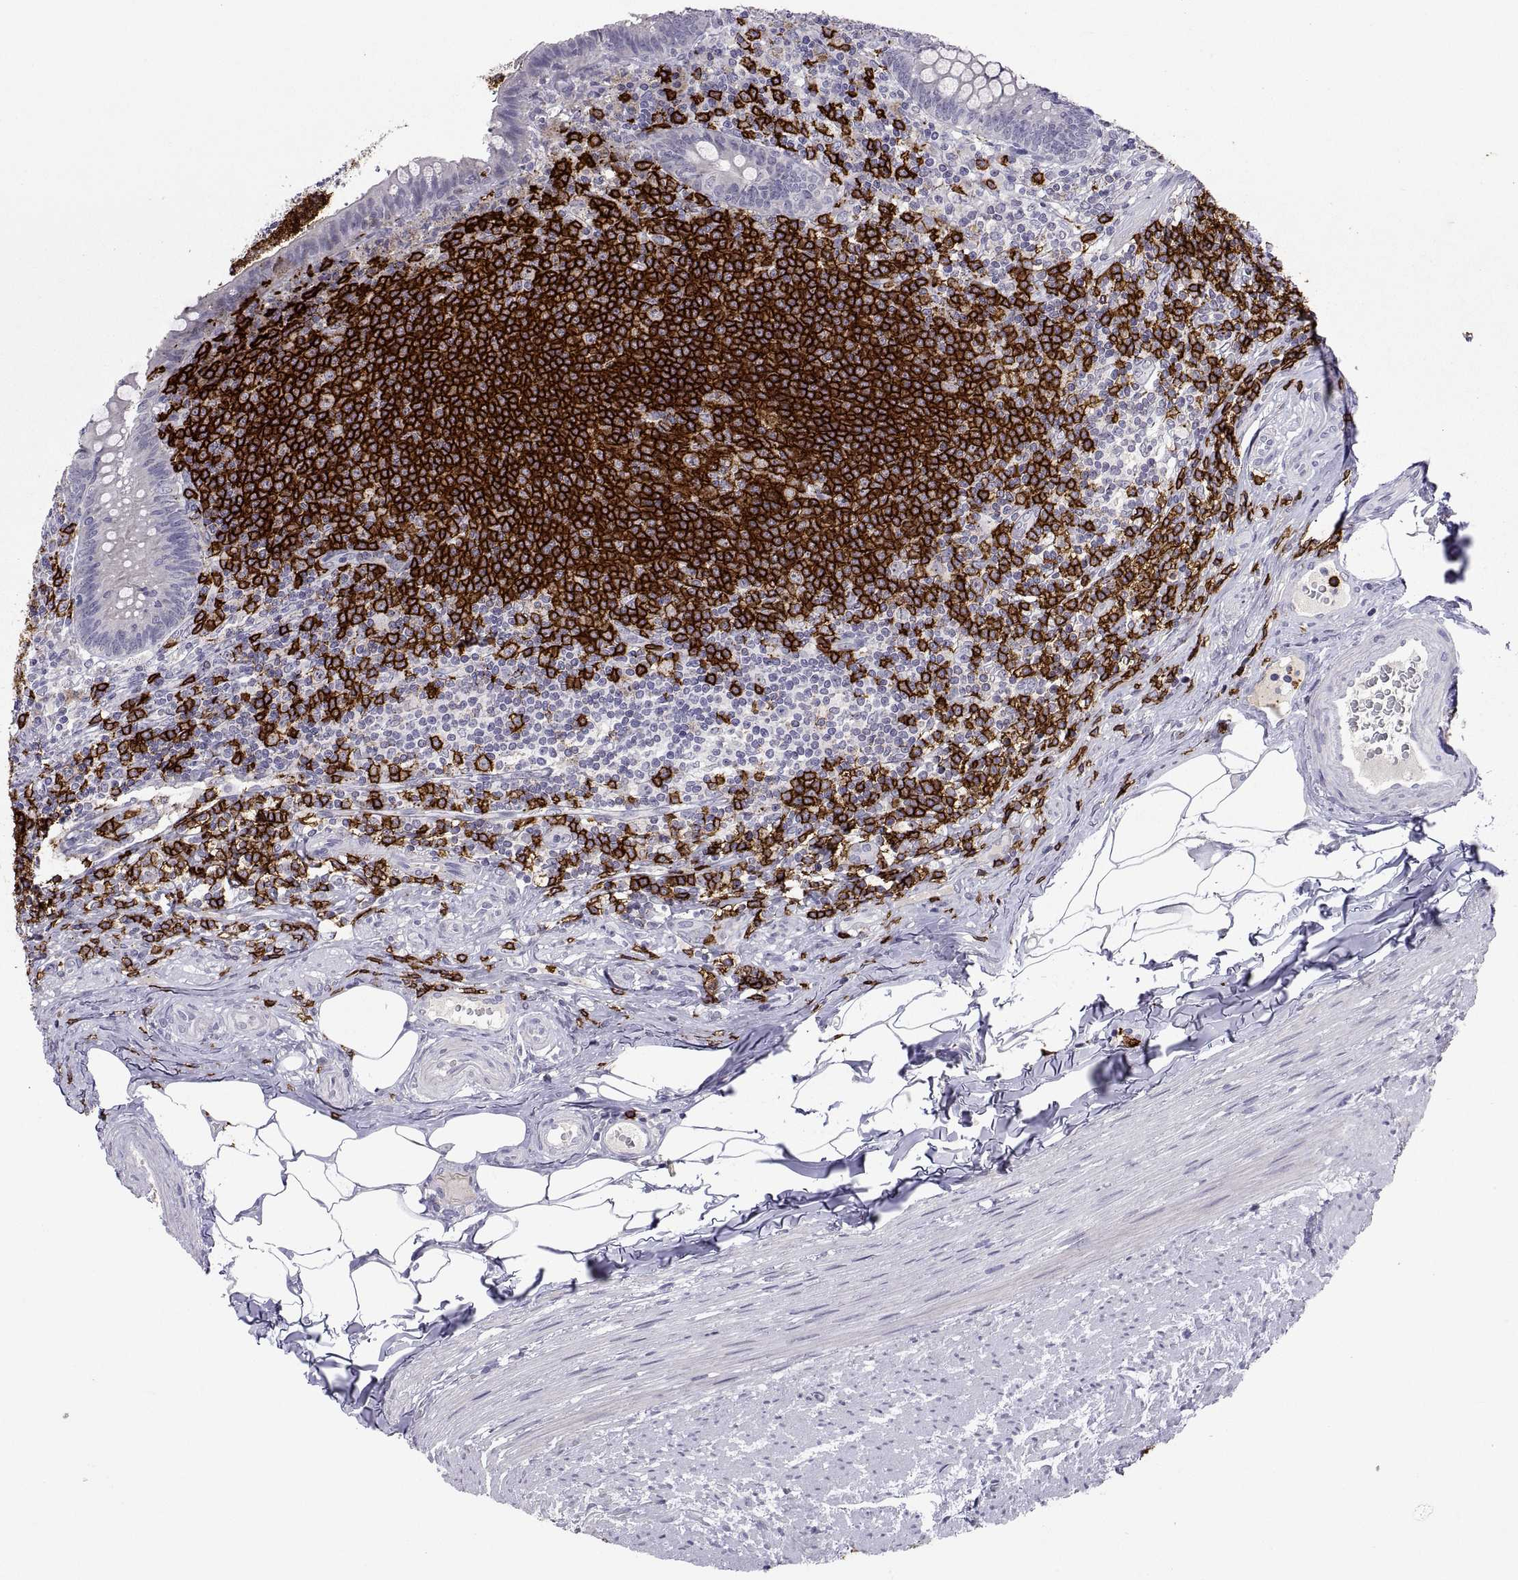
{"staining": {"intensity": "negative", "quantity": "none", "location": "none"}, "tissue": "appendix", "cell_type": "Glandular cells", "image_type": "normal", "snomed": [{"axis": "morphology", "description": "Normal tissue, NOS"}, {"axis": "topography", "description": "Appendix"}], "caption": "The micrograph shows no significant expression in glandular cells of appendix. (Brightfield microscopy of DAB immunohistochemistry at high magnification).", "gene": "MS4A1", "patient": {"sex": "male", "age": 47}}